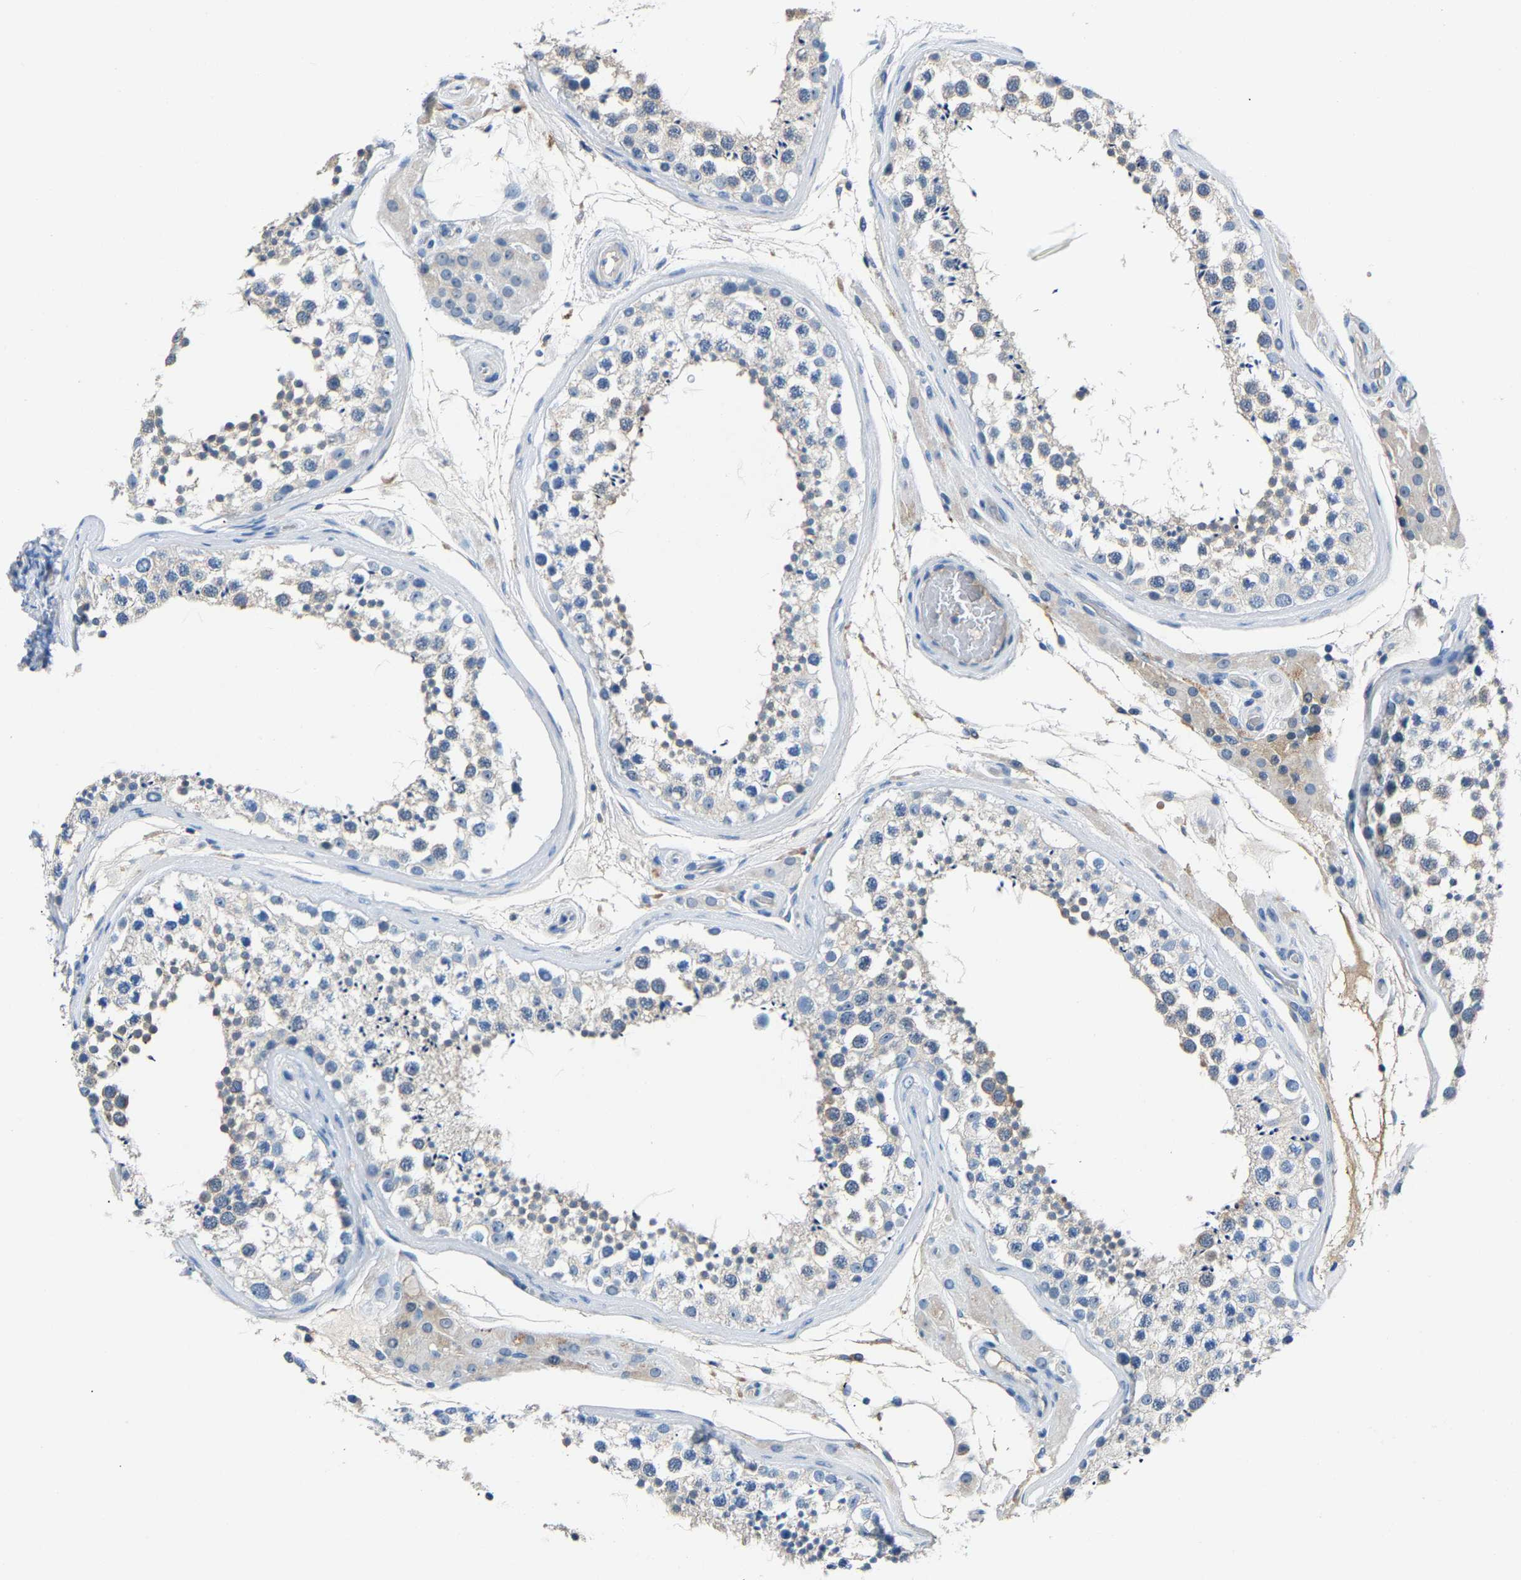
{"staining": {"intensity": "weak", "quantity": "<25%", "location": "cytoplasmic/membranous"}, "tissue": "testis", "cell_type": "Cells in seminiferous ducts", "image_type": "normal", "snomed": [{"axis": "morphology", "description": "Normal tissue, NOS"}, {"axis": "topography", "description": "Testis"}], "caption": "This is an IHC micrograph of normal testis. There is no expression in cells in seminiferous ducts.", "gene": "DNAAF5", "patient": {"sex": "male", "age": 46}}